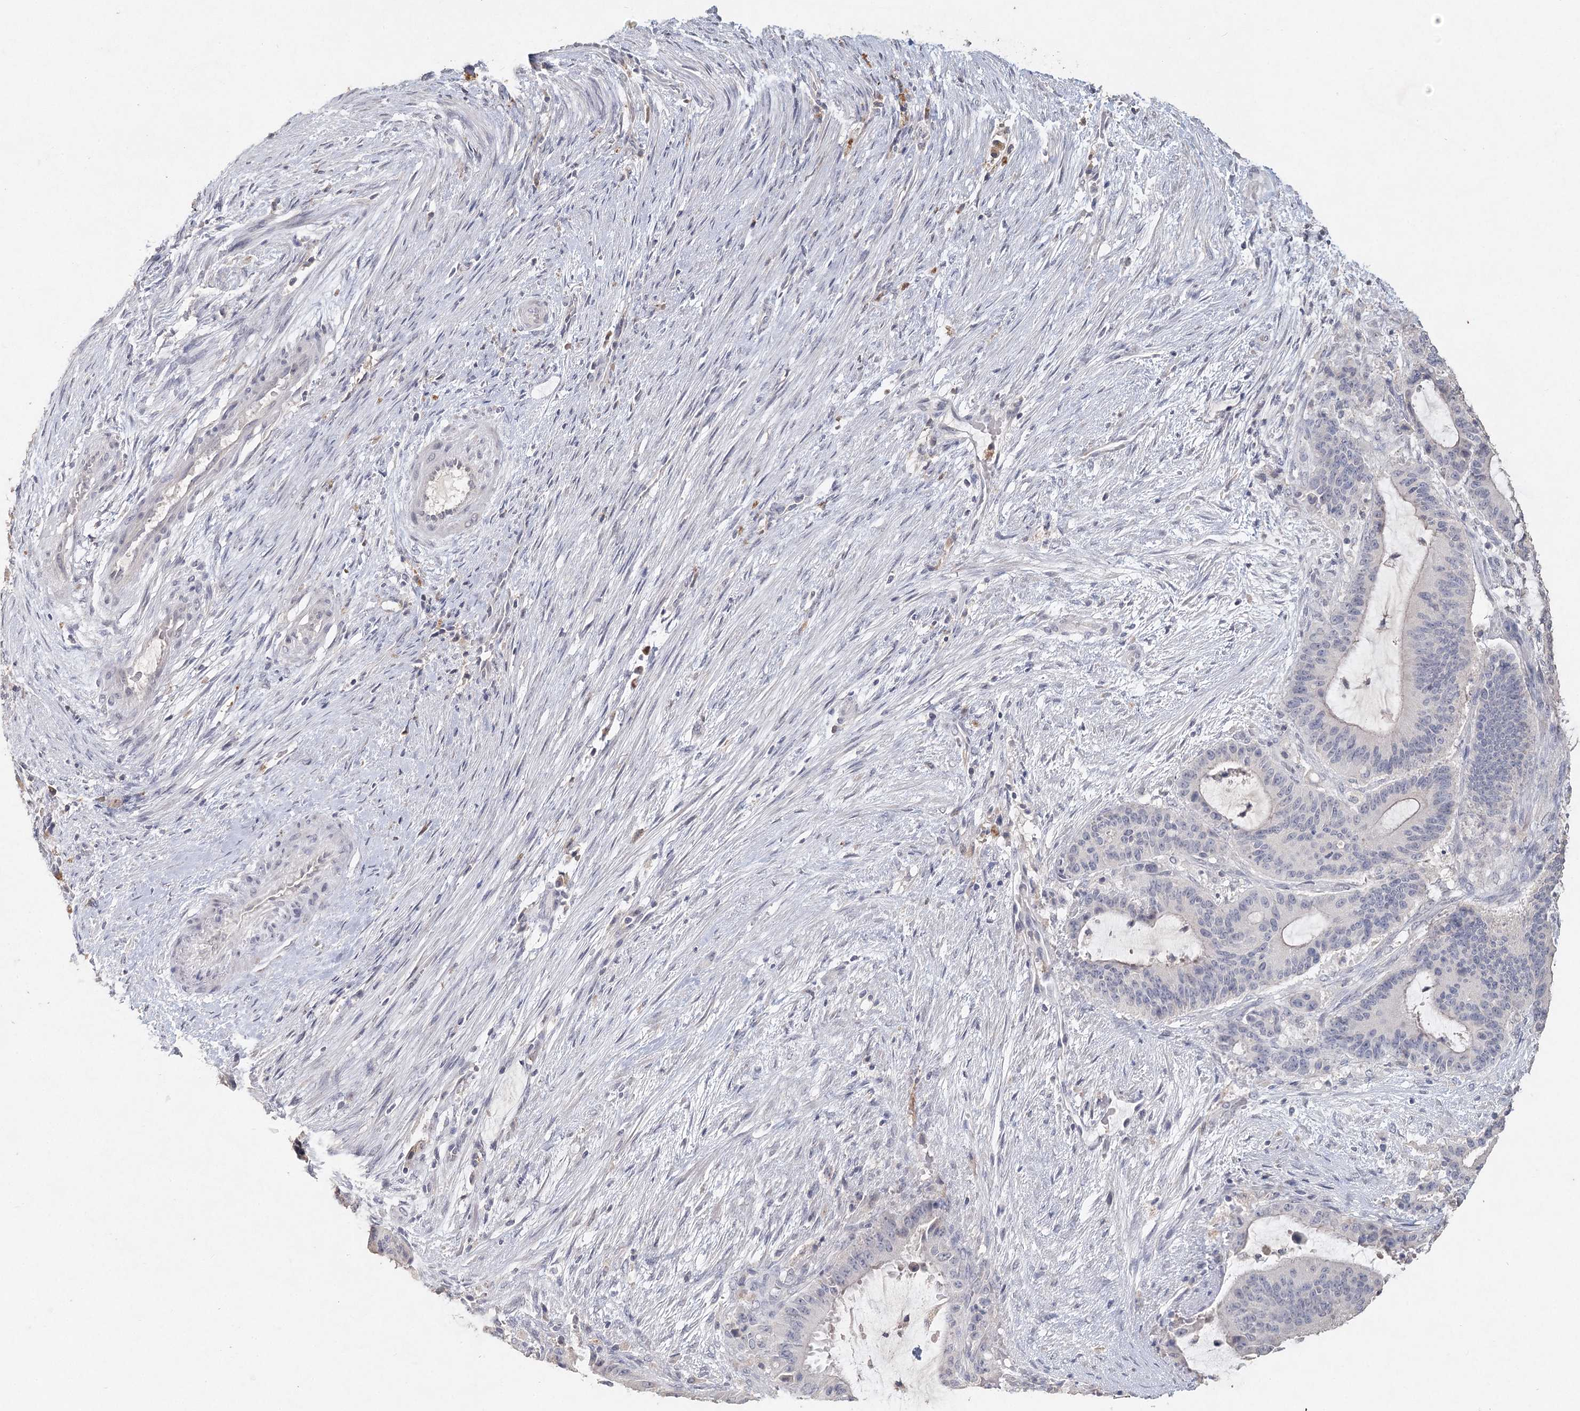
{"staining": {"intensity": "negative", "quantity": "none", "location": "none"}, "tissue": "liver cancer", "cell_type": "Tumor cells", "image_type": "cancer", "snomed": [{"axis": "morphology", "description": "Normal tissue, NOS"}, {"axis": "morphology", "description": "Cholangiocarcinoma"}, {"axis": "topography", "description": "Liver"}, {"axis": "topography", "description": "Peripheral nerve tissue"}], "caption": "The IHC histopathology image has no significant staining in tumor cells of liver cancer (cholangiocarcinoma) tissue.", "gene": "ARSI", "patient": {"sex": "female", "age": 73}}